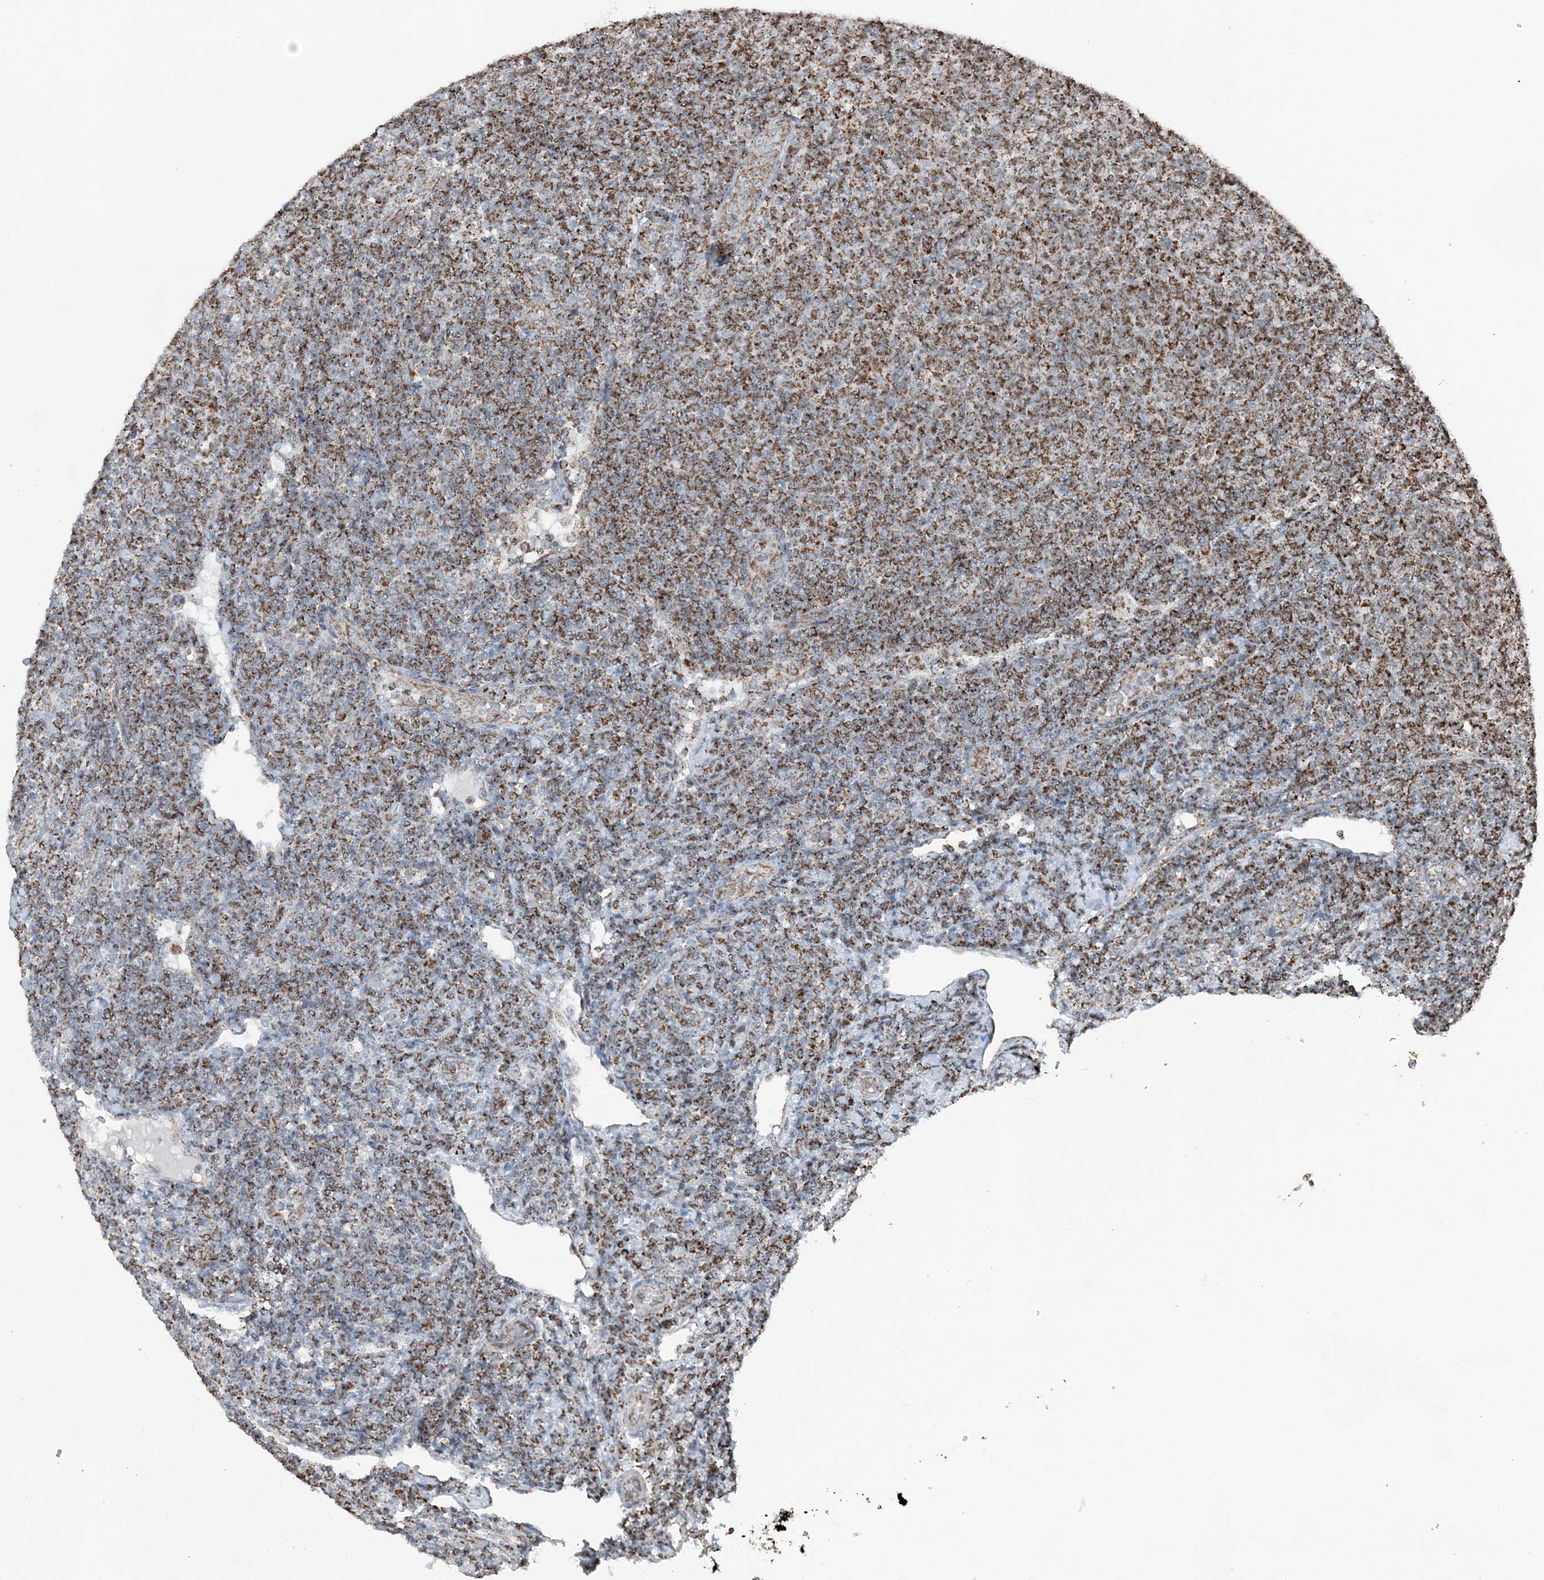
{"staining": {"intensity": "strong", "quantity": ">75%", "location": "cytoplasmic/membranous"}, "tissue": "lymphoma", "cell_type": "Tumor cells", "image_type": "cancer", "snomed": [{"axis": "morphology", "description": "Malignant lymphoma, non-Hodgkin's type, Low grade"}, {"axis": "topography", "description": "Lymph node"}], "caption": "IHC (DAB (3,3'-diaminobenzidine)) staining of human lymphoma shows strong cytoplasmic/membranous protein staining in about >75% of tumor cells.", "gene": "SUCLG1", "patient": {"sex": "male", "age": 66}}